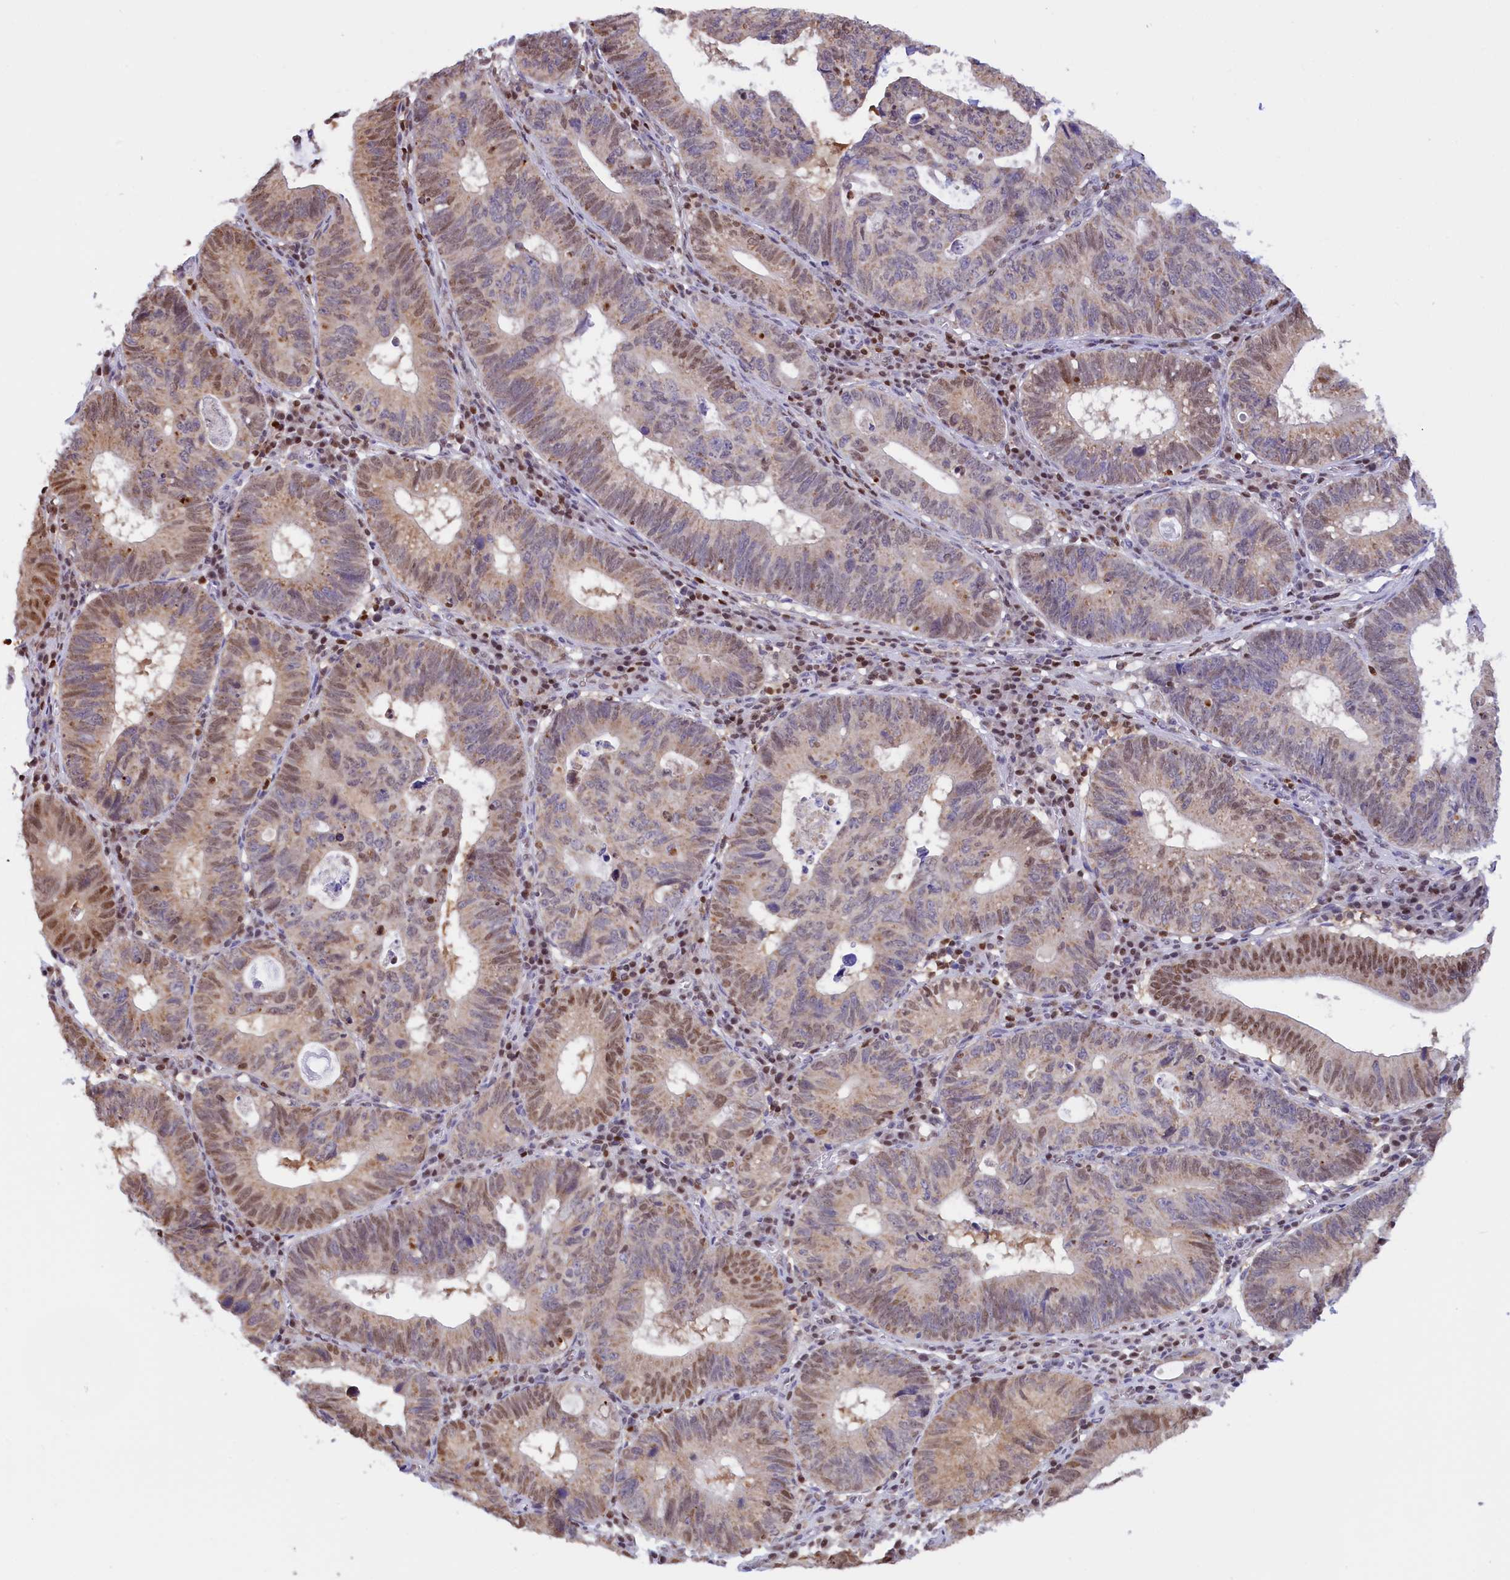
{"staining": {"intensity": "moderate", "quantity": "25%-75%", "location": "nuclear"}, "tissue": "stomach cancer", "cell_type": "Tumor cells", "image_type": "cancer", "snomed": [{"axis": "morphology", "description": "Adenocarcinoma, NOS"}, {"axis": "topography", "description": "Stomach"}], "caption": "An immunohistochemistry image of tumor tissue is shown. Protein staining in brown labels moderate nuclear positivity in stomach adenocarcinoma within tumor cells.", "gene": "IZUMO2", "patient": {"sex": "male", "age": 59}}